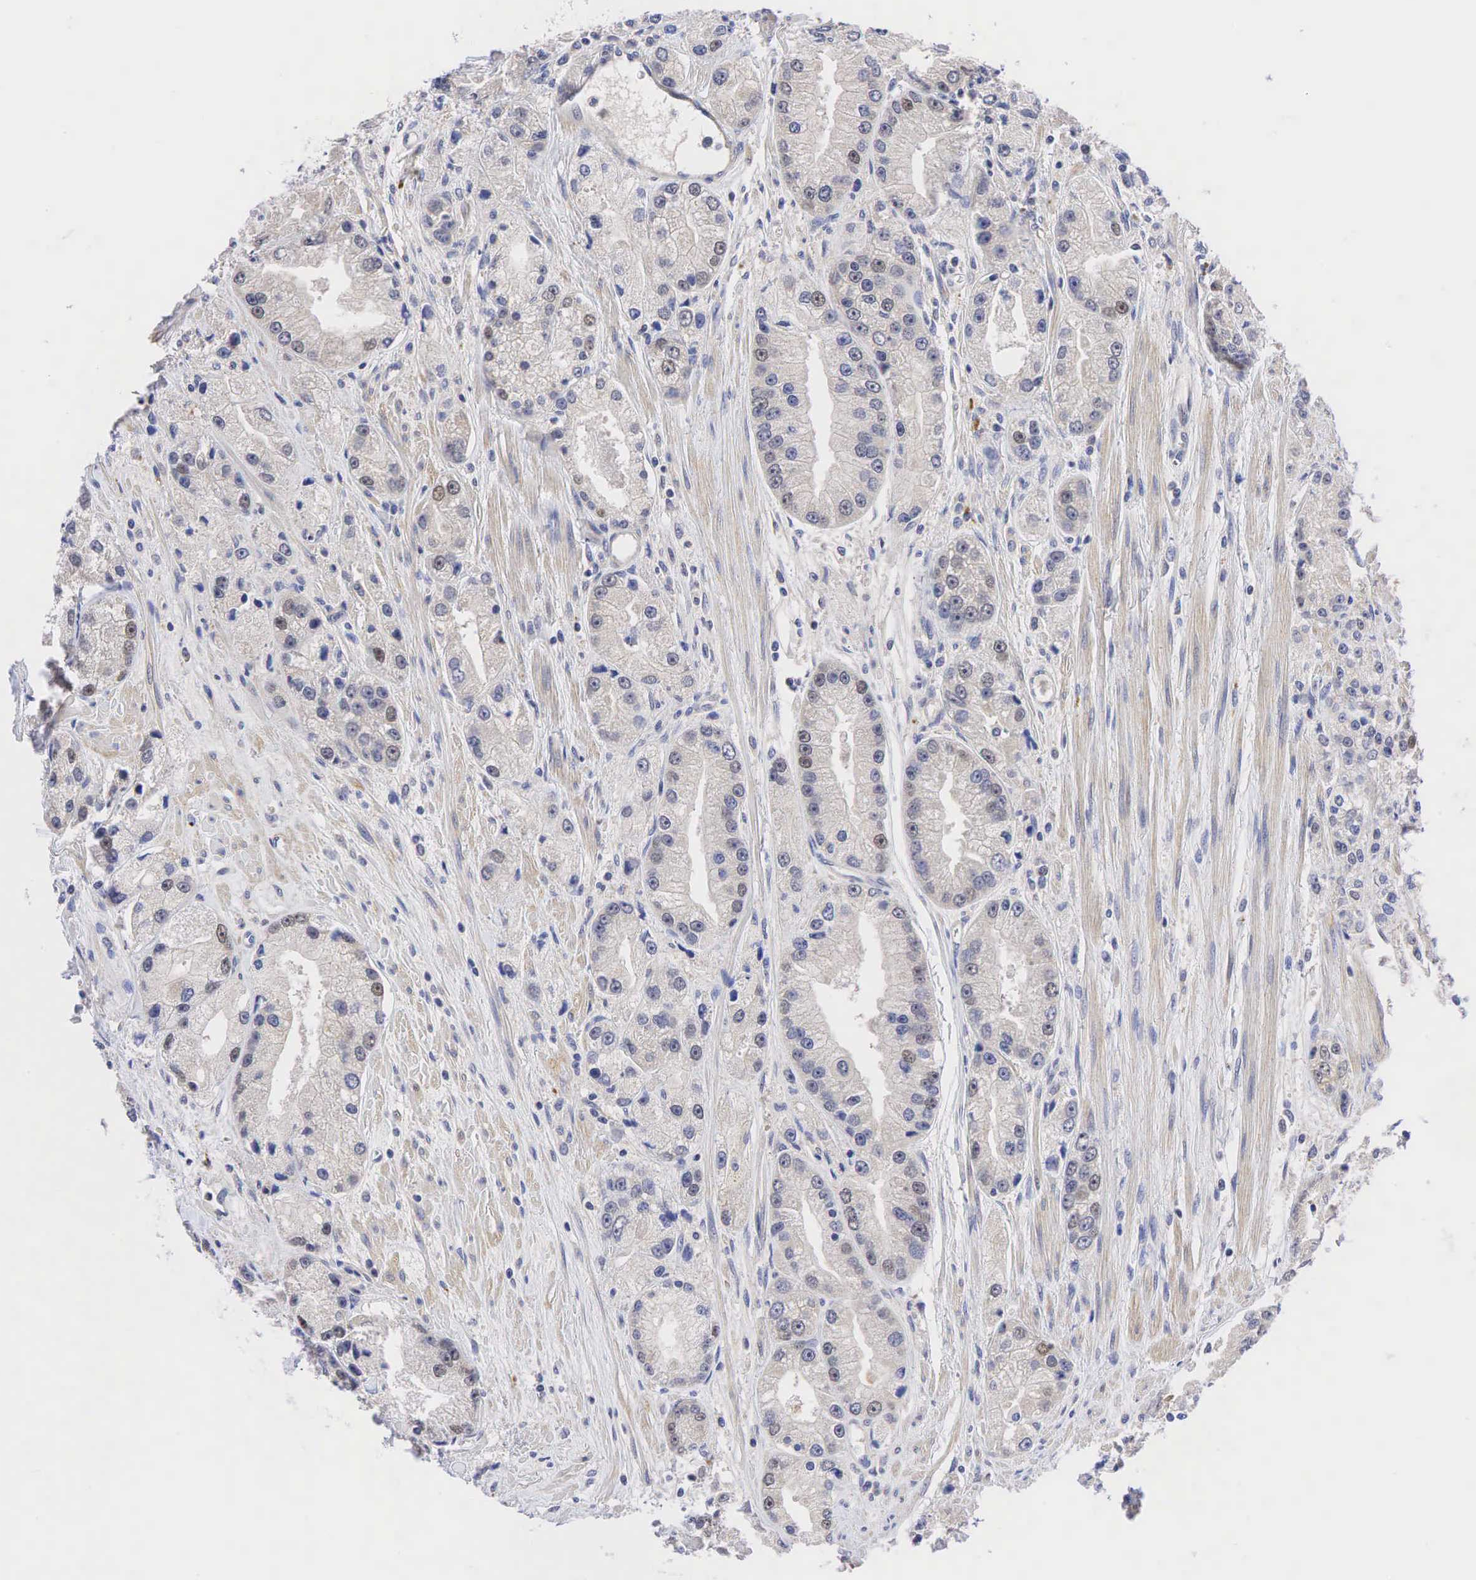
{"staining": {"intensity": "weak", "quantity": "<25%", "location": "nuclear"}, "tissue": "prostate cancer", "cell_type": "Tumor cells", "image_type": "cancer", "snomed": [{"axis": "morphology", "description": "Adenocarcinoma, Medium grade"}, {"axis": "topography", "description": "Prostate"}], "caption": "Medium-grade adenocarcinoma (prostate) was stained to show a protein in brown. There is no significant positivity in tumor cells.", "gene": "CCND1", "patient": {"sex": "male", "age": 72}}